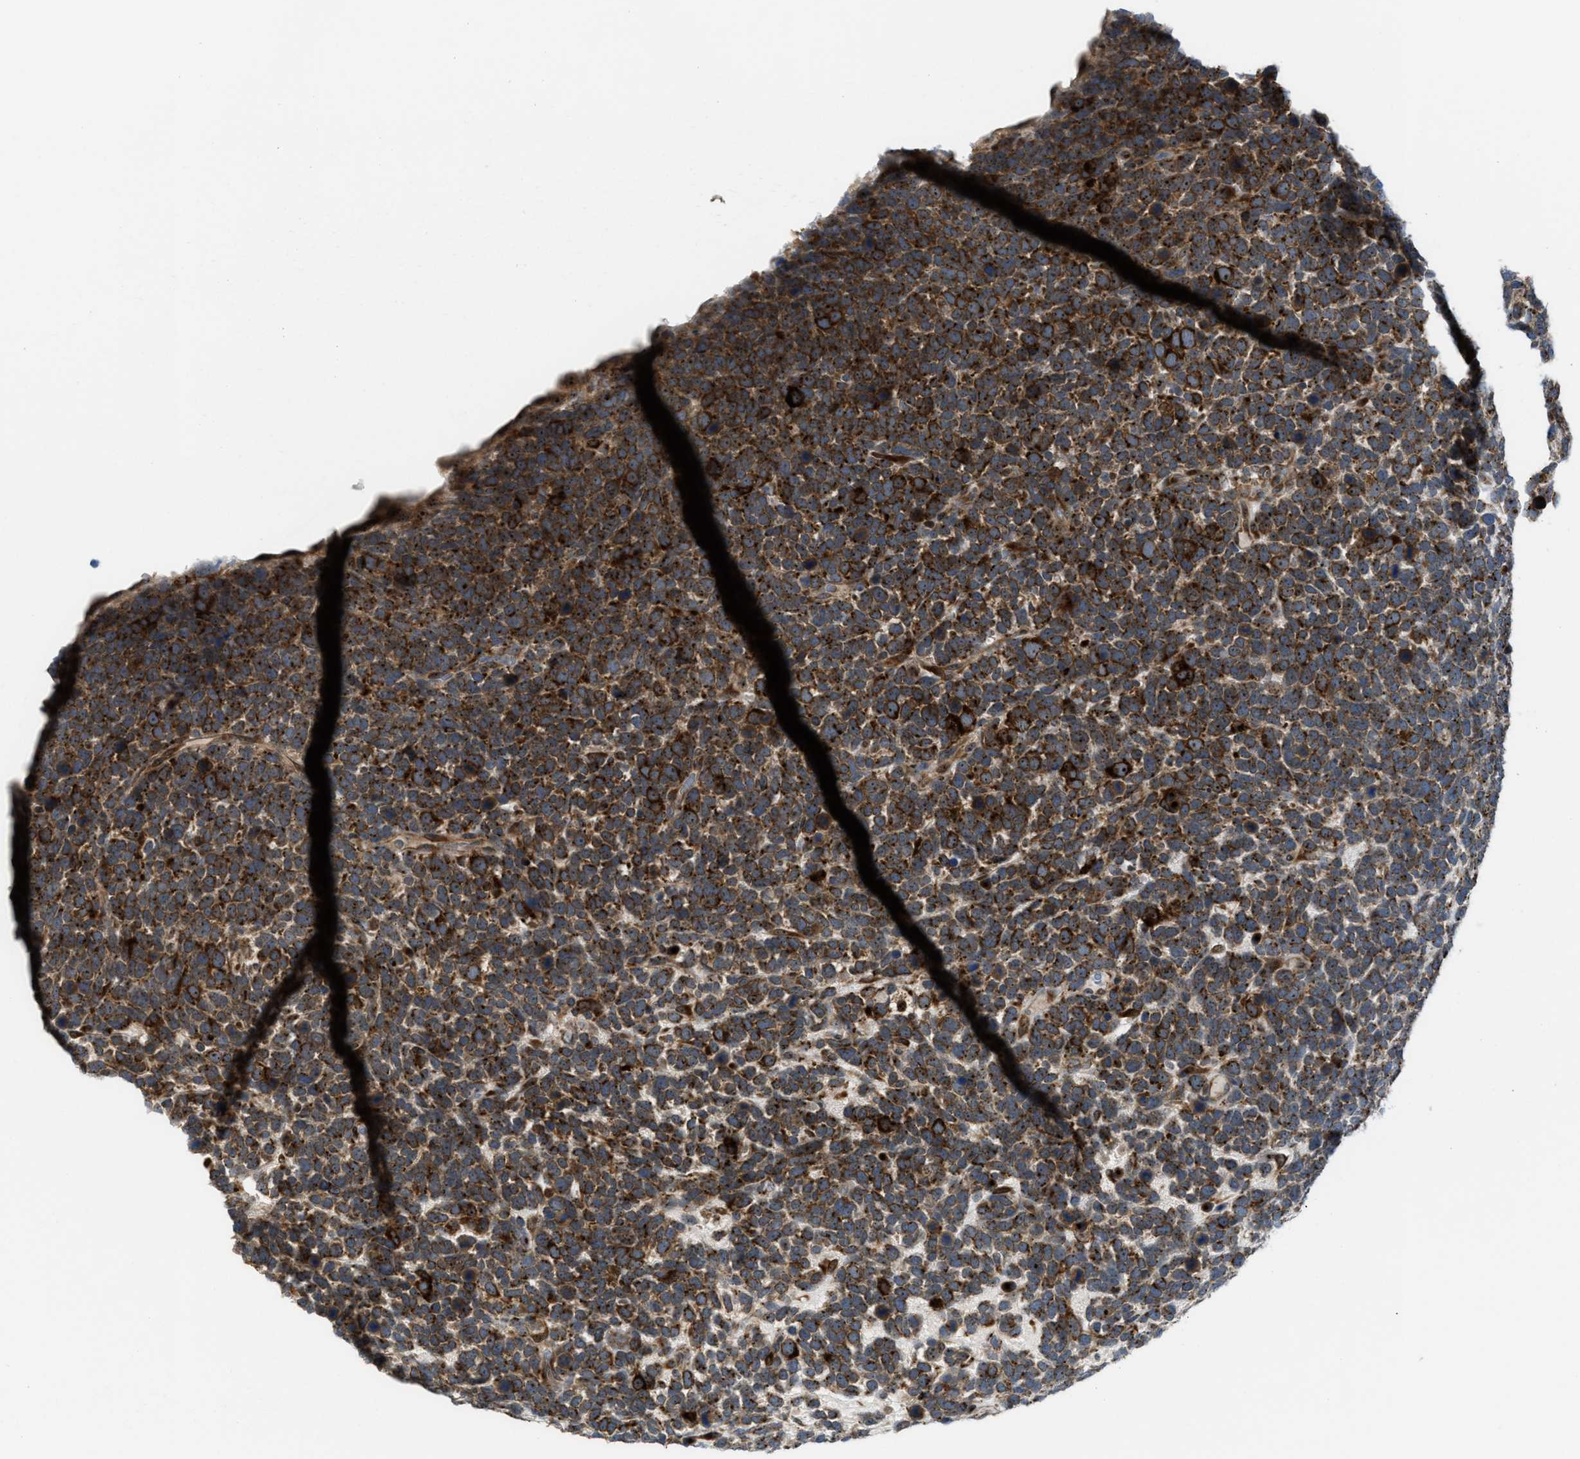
{"staining": {"intensity": "strong", "quantity": ">75%", "location": "cytoplasmic/membranous"}, "tissue": "urothelial cancer", "cell_type": "Tumor cells", "image_type": "cancer", "snomed": [{"axis": "morphology", "description": "Urothelial carcinoma, High grade"}, {"axis": "topography", "description": "Urinary bladder"}], "caption": "High-magnification brightfield microscopy of urothelial cancer stained with DAB (3,3'-diaminobenzidine) (brown) and counterstained with hematoxylin (blue). tumor cells exhibit strong cytoplasmic/membranous staining is appreciated in about>75% of cells.", "gene": "SLC38A10", "patient": {"sex": "female", "age": 82}}